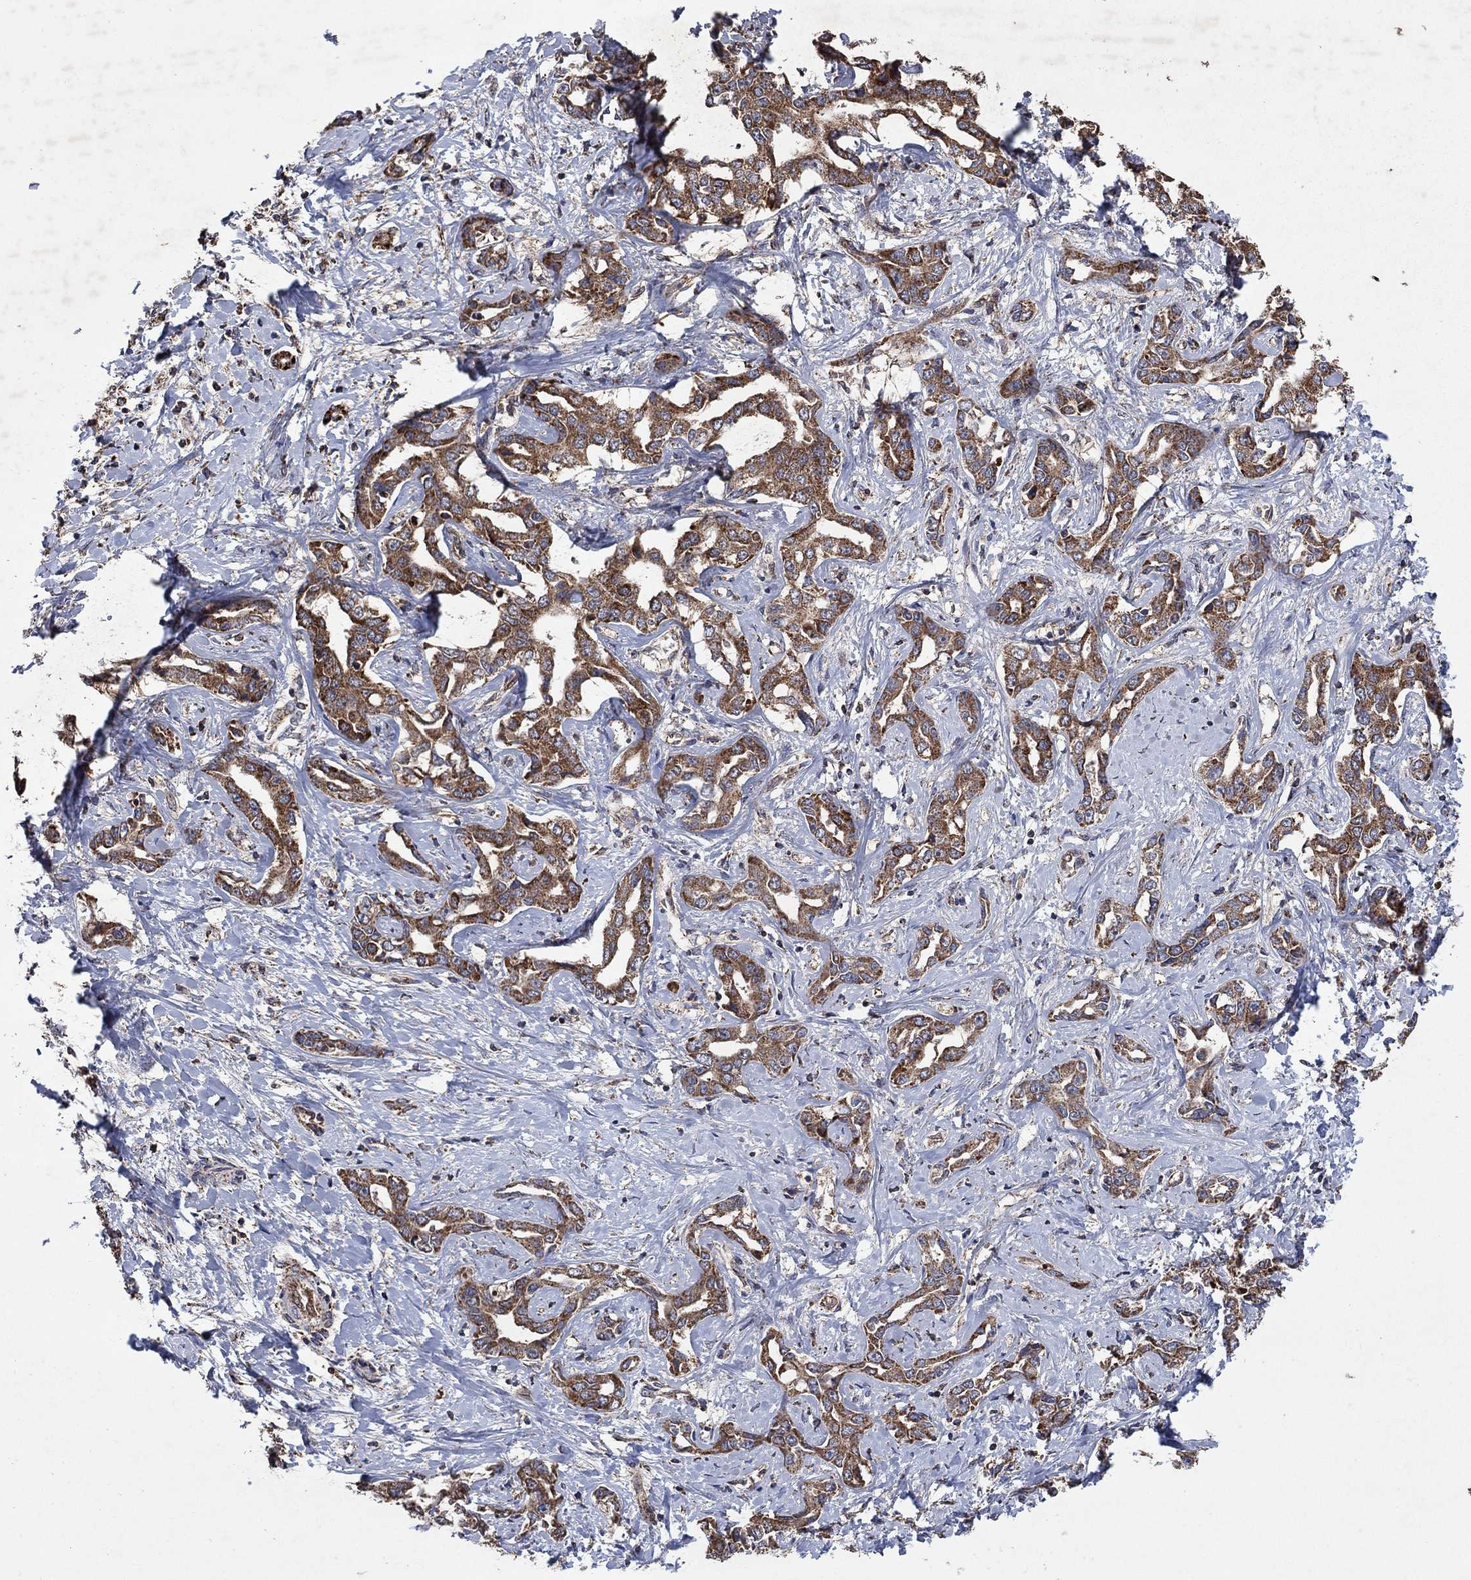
{"staining": {"intensity": "strong", "quantity": "25%-75%", "location": "cytoplasmic/membranous"}, "tissue": "liver cancer", "cell_type": "Tumor cells", "image_type": "cancer", "snomed": [{"axis": "morphology", "description": "Cholangiocarcinoma"}, {"axis": "topography", "description": "Liver"}], "caption": "This is a micrograph of IHC staining of liver cancer, which shows strong positivity in the cytoplasmic/membranous of tumor cells.", "gene": "DPH1", "patient": {"sex": "male", "age": 59}}